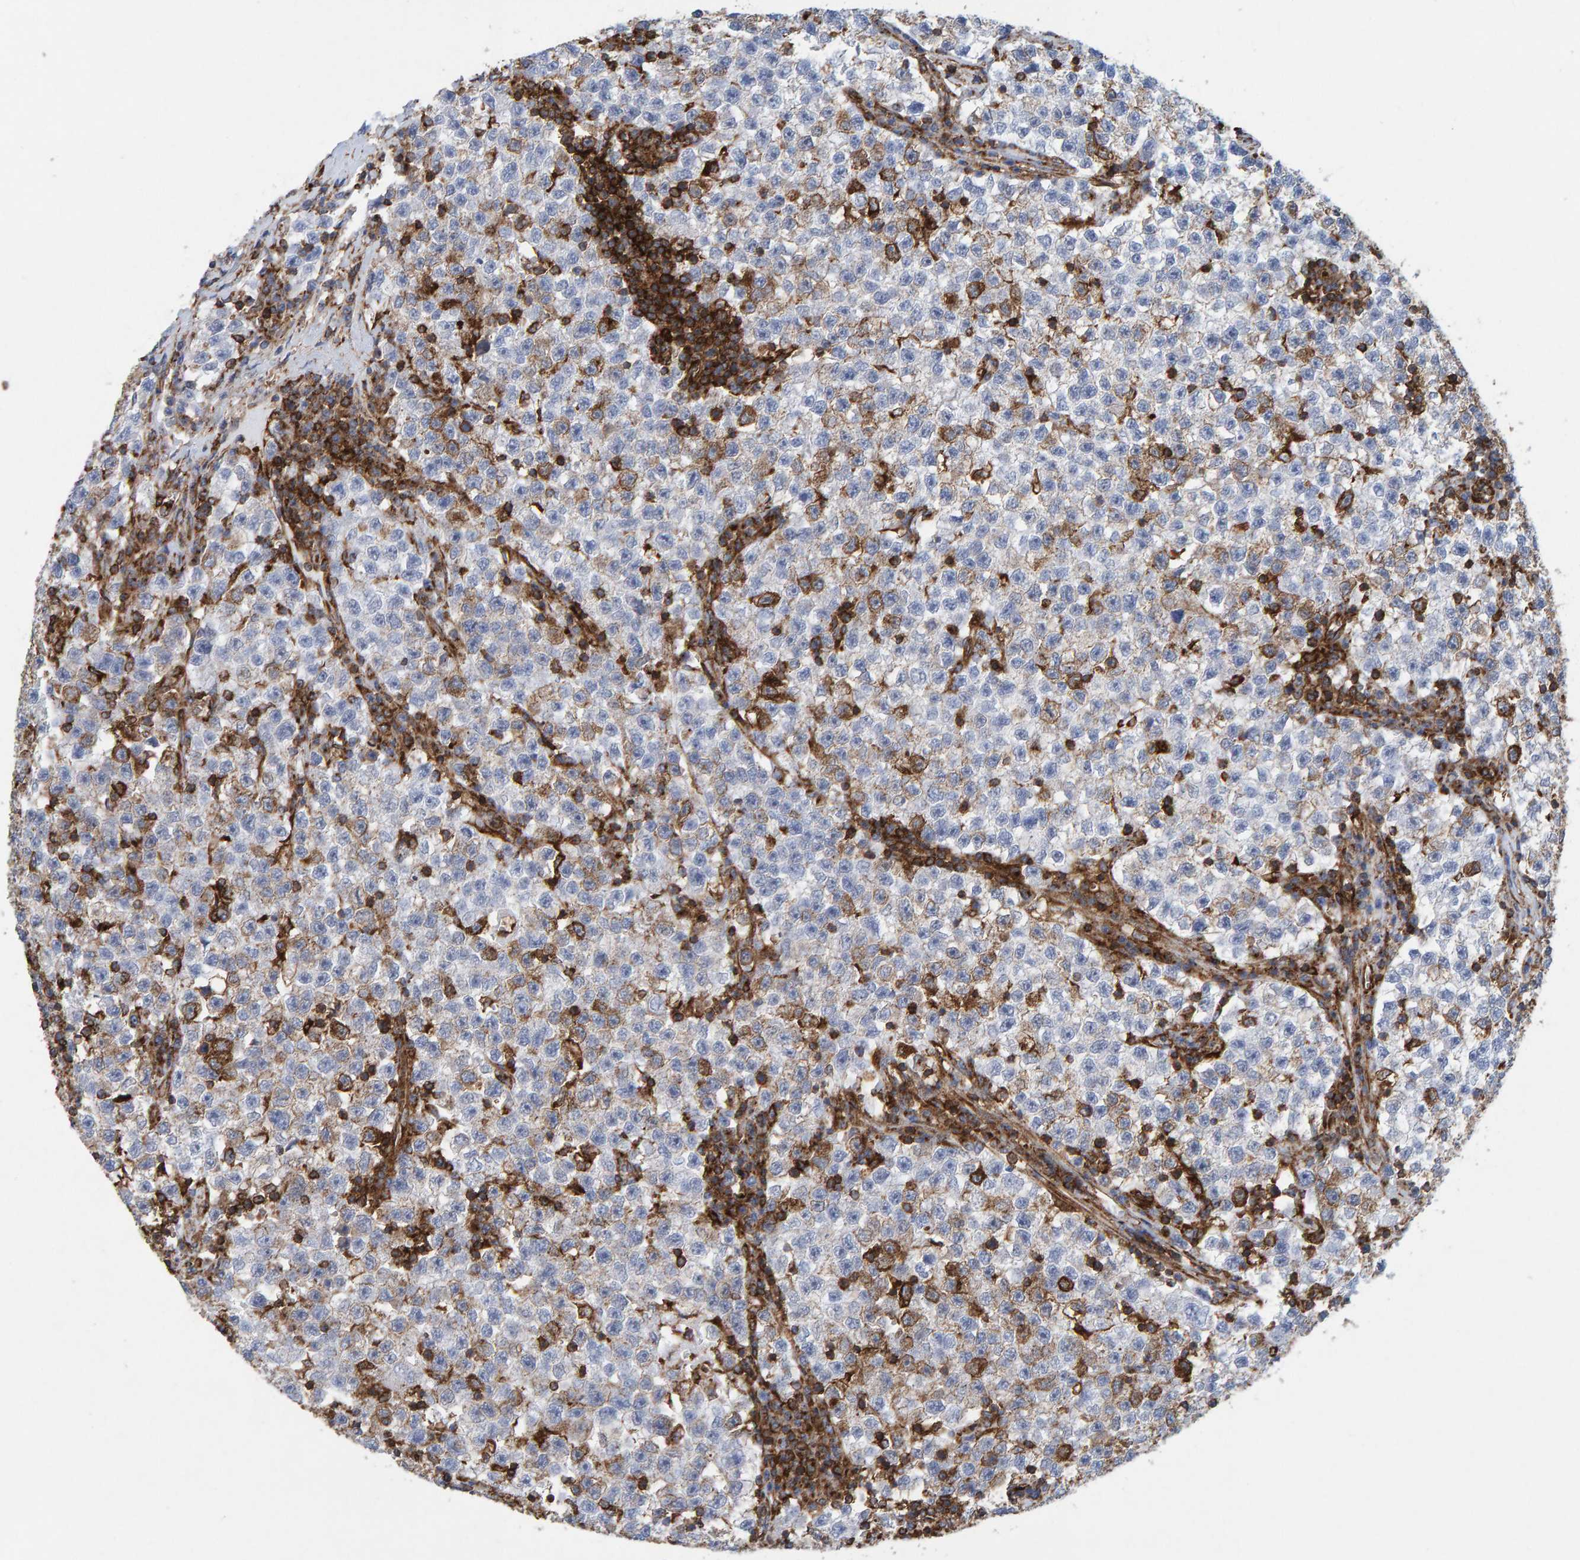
{"staining": {"intensity": "negative", "quantity": "none", "location": "none"}, "tissue": "testis cancer", "cell_type": "Tumor cells", "image_type": "cancer", "snomed": [{"axis": "morphology", "description": "Seminoma, NOS"}, {"axis": "topography", "description": "Testis"}], "caption": "Human testis seminoma stained for a protein using immunohistochemistry shows no positivity in tumor cells.", "gene": "MVP", "patient": {"sex": "male", "age": 22}}